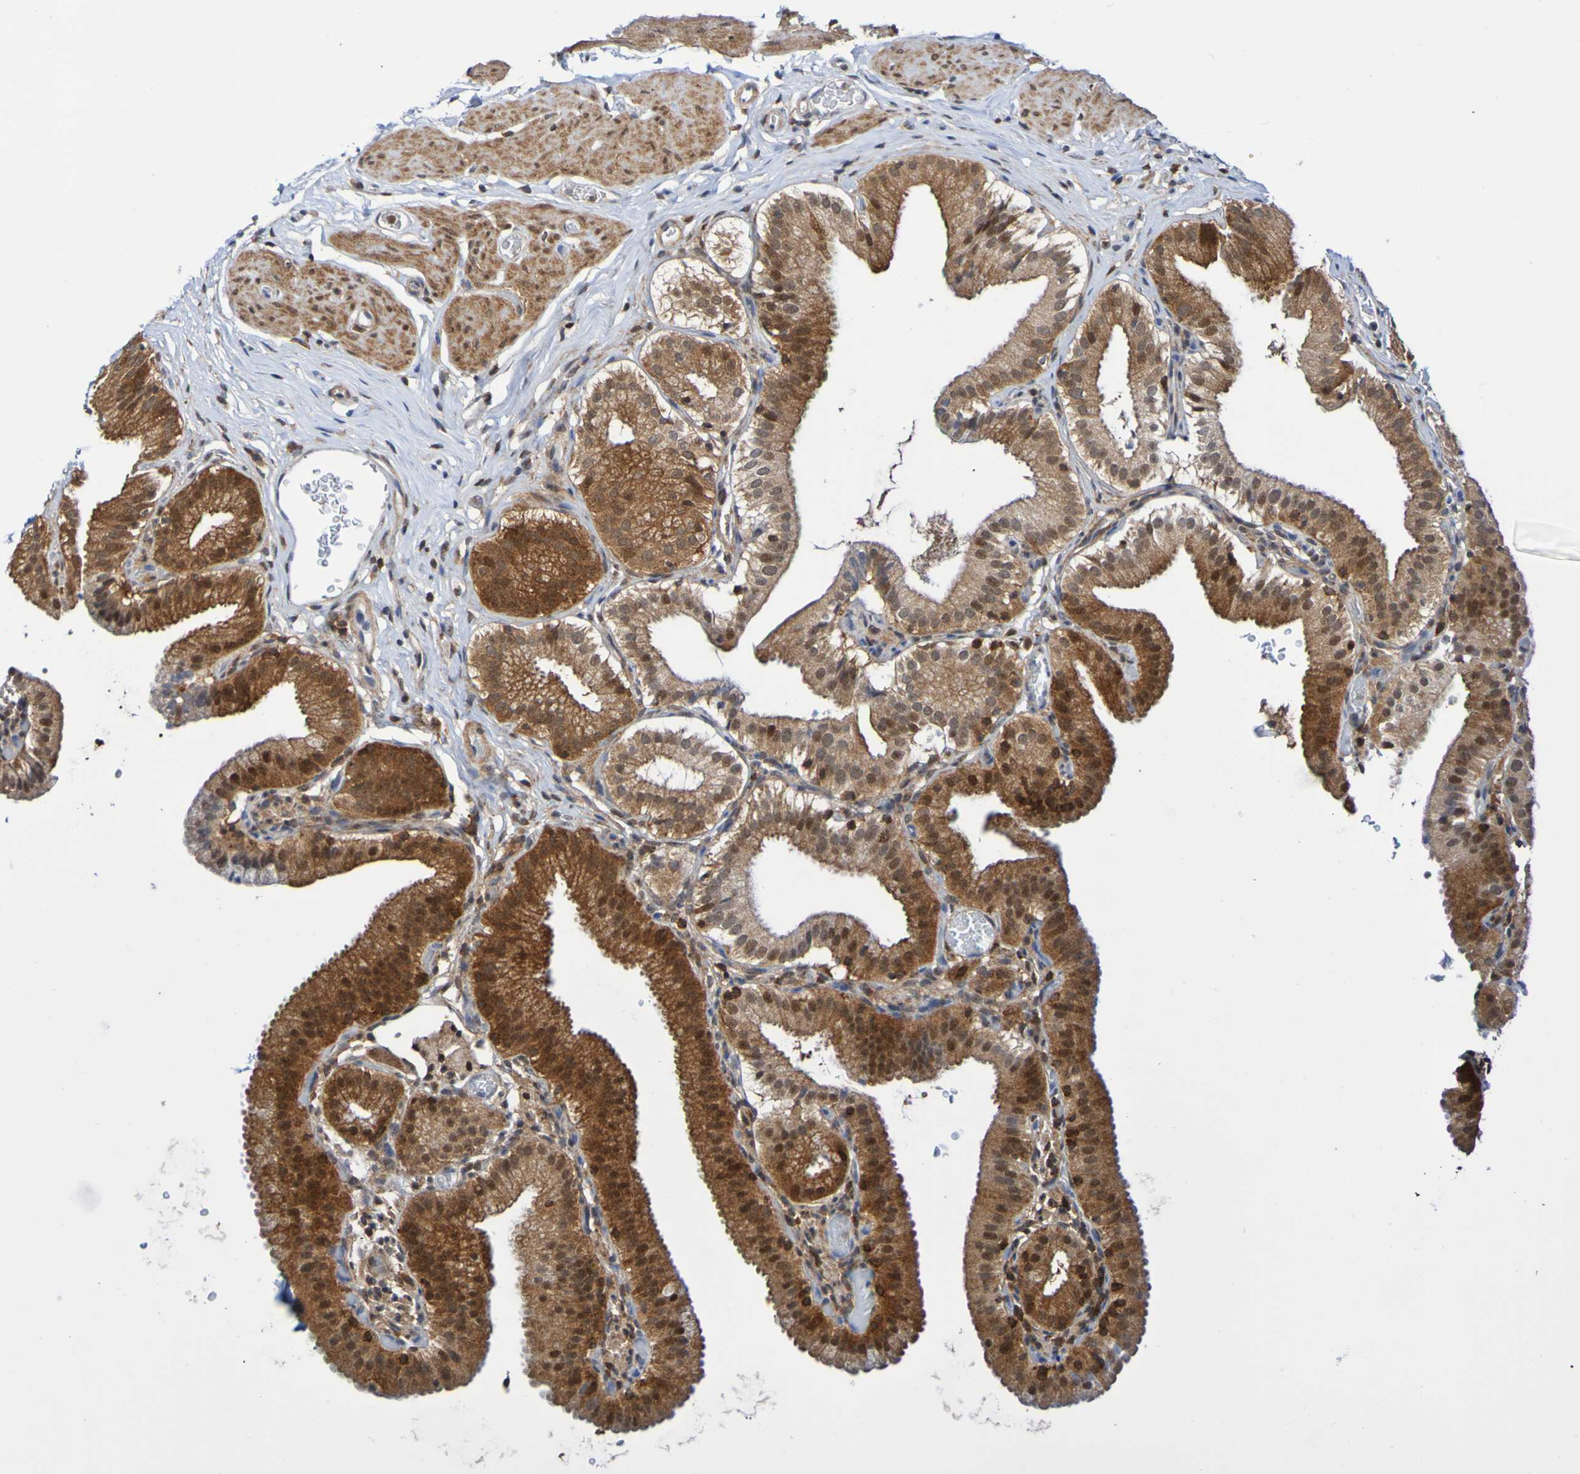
{"staining": {"intensity": "strong", "quantity": ">75%", "location": "cytoplasmic/membranous"}, "tissue": "gallbladder", "cell_type": "Glandular cells", "image_type": "normal", "snomed": [{"axis": "morphology", "description": "Normal tissue, NOS"}, {"axis": "topography", "description": "Gallbladder"}], "caption": "This micrograph reveals unremarkable gallbladder stained with IHC to label a protein in brown. The cytoplasmic/membranous of glandular cells show strong positivity for the protein. Nuclei are counter-stained blue.", "gene": "ATIC", "patient": {"sex": "male", "age": 54}}